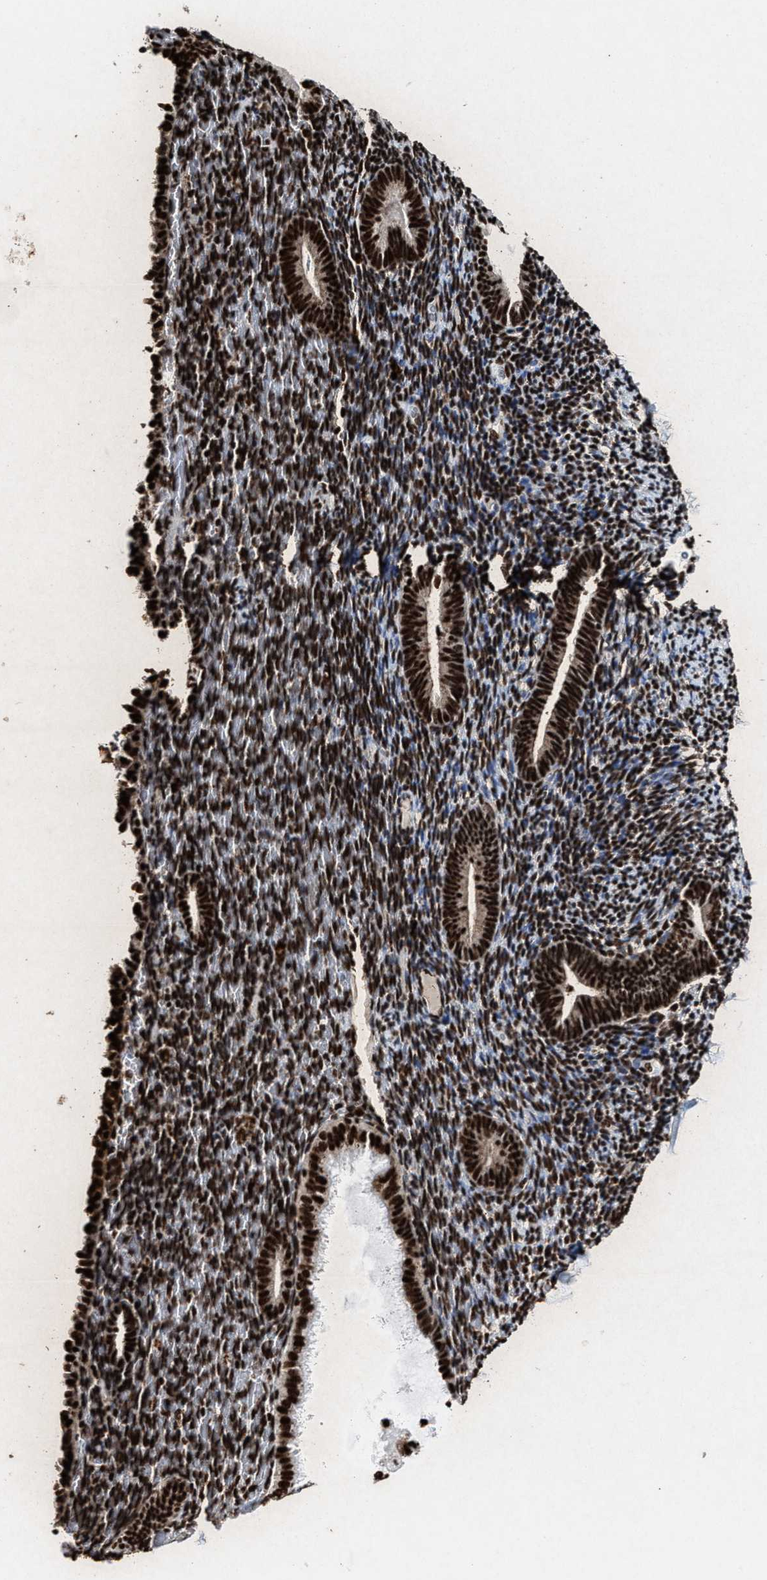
{"staining": {"intensity": "strong", "quantity": ">75%", "location": "nuclear"}, "tissue": "endometrium", "cell_type": "Cells in endometrial stroma", "image_type": "normal", "snomed": [{"axis": "morphology", "description": "Normal tissue, NOS"}, {"axis": "topography", "description": "Endometrium"}], "caption": "Immunohistochemistry (IHC) of benign human endometrium reveals high levels of strong nuclear expression in about >75% of cells in endometrial stroma. (IHC, brightfield microscopy, high magnification).", "gene": "ALYREF", "patient": {"sex": "female", "age": 51}}